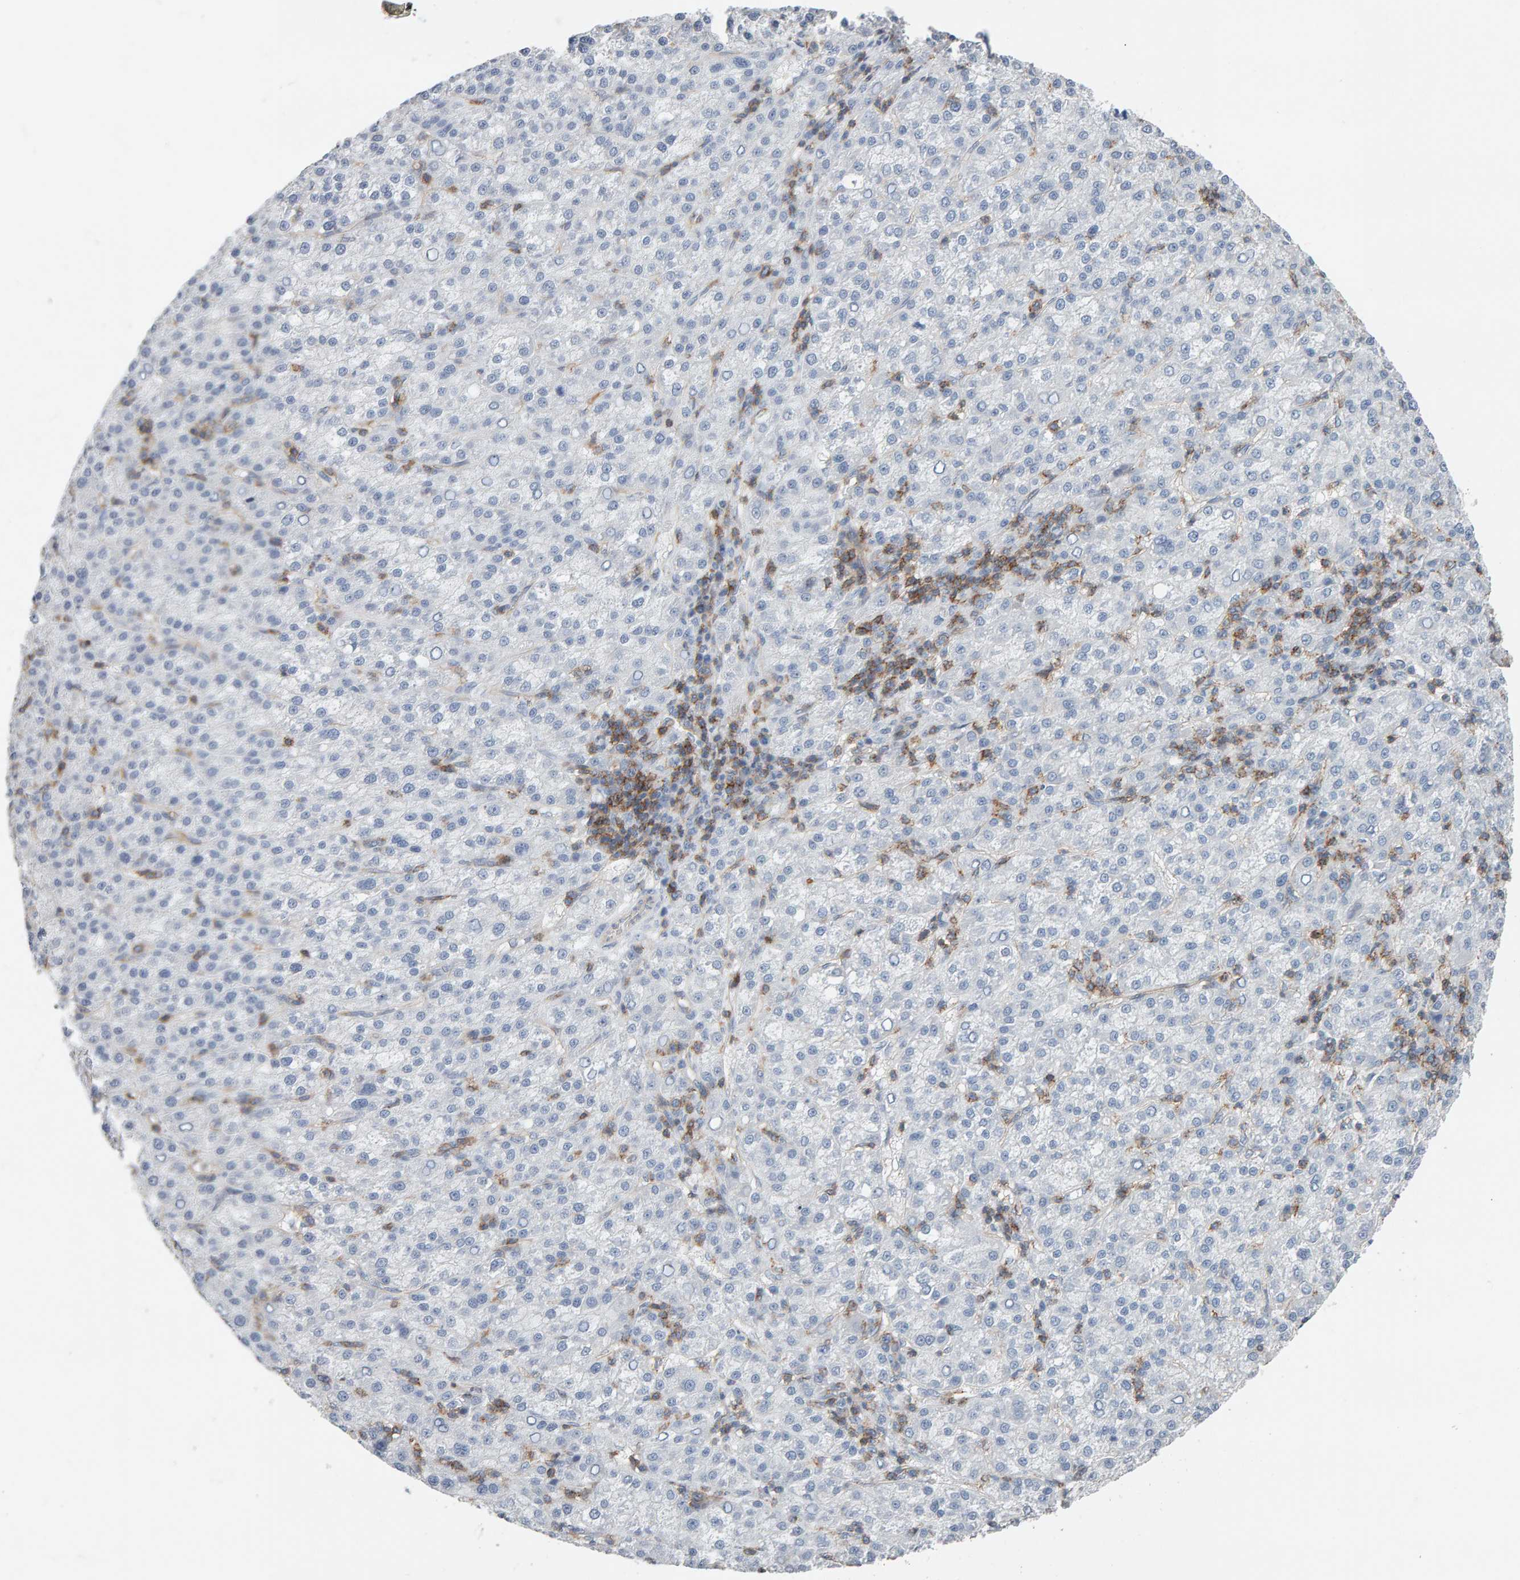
{"staining": {"intensity": "negative", "quantity": "none", "location": "none"}, "tissue": "liver cancer", "cell_type": "Tumor cells", "image_type": "cancer", "snomed": [{"axis": "morphology", "description": "Carcinoma, Hepatocellular, NOS"}, {"axis": "topography", "description": "Liver"}], "caption": "Tumor cells are negative for brown protein staining in liver hepatocellular carcinoma. The staining was performed using DAB (3,3'-diaminobenzidine) to visualize the protein expression in brown, while the nuclei were stained in blue with hematoxylin (Magnification: 20x).", "gene": "FYN", "patient": {"sex": "female", "age": 58}}